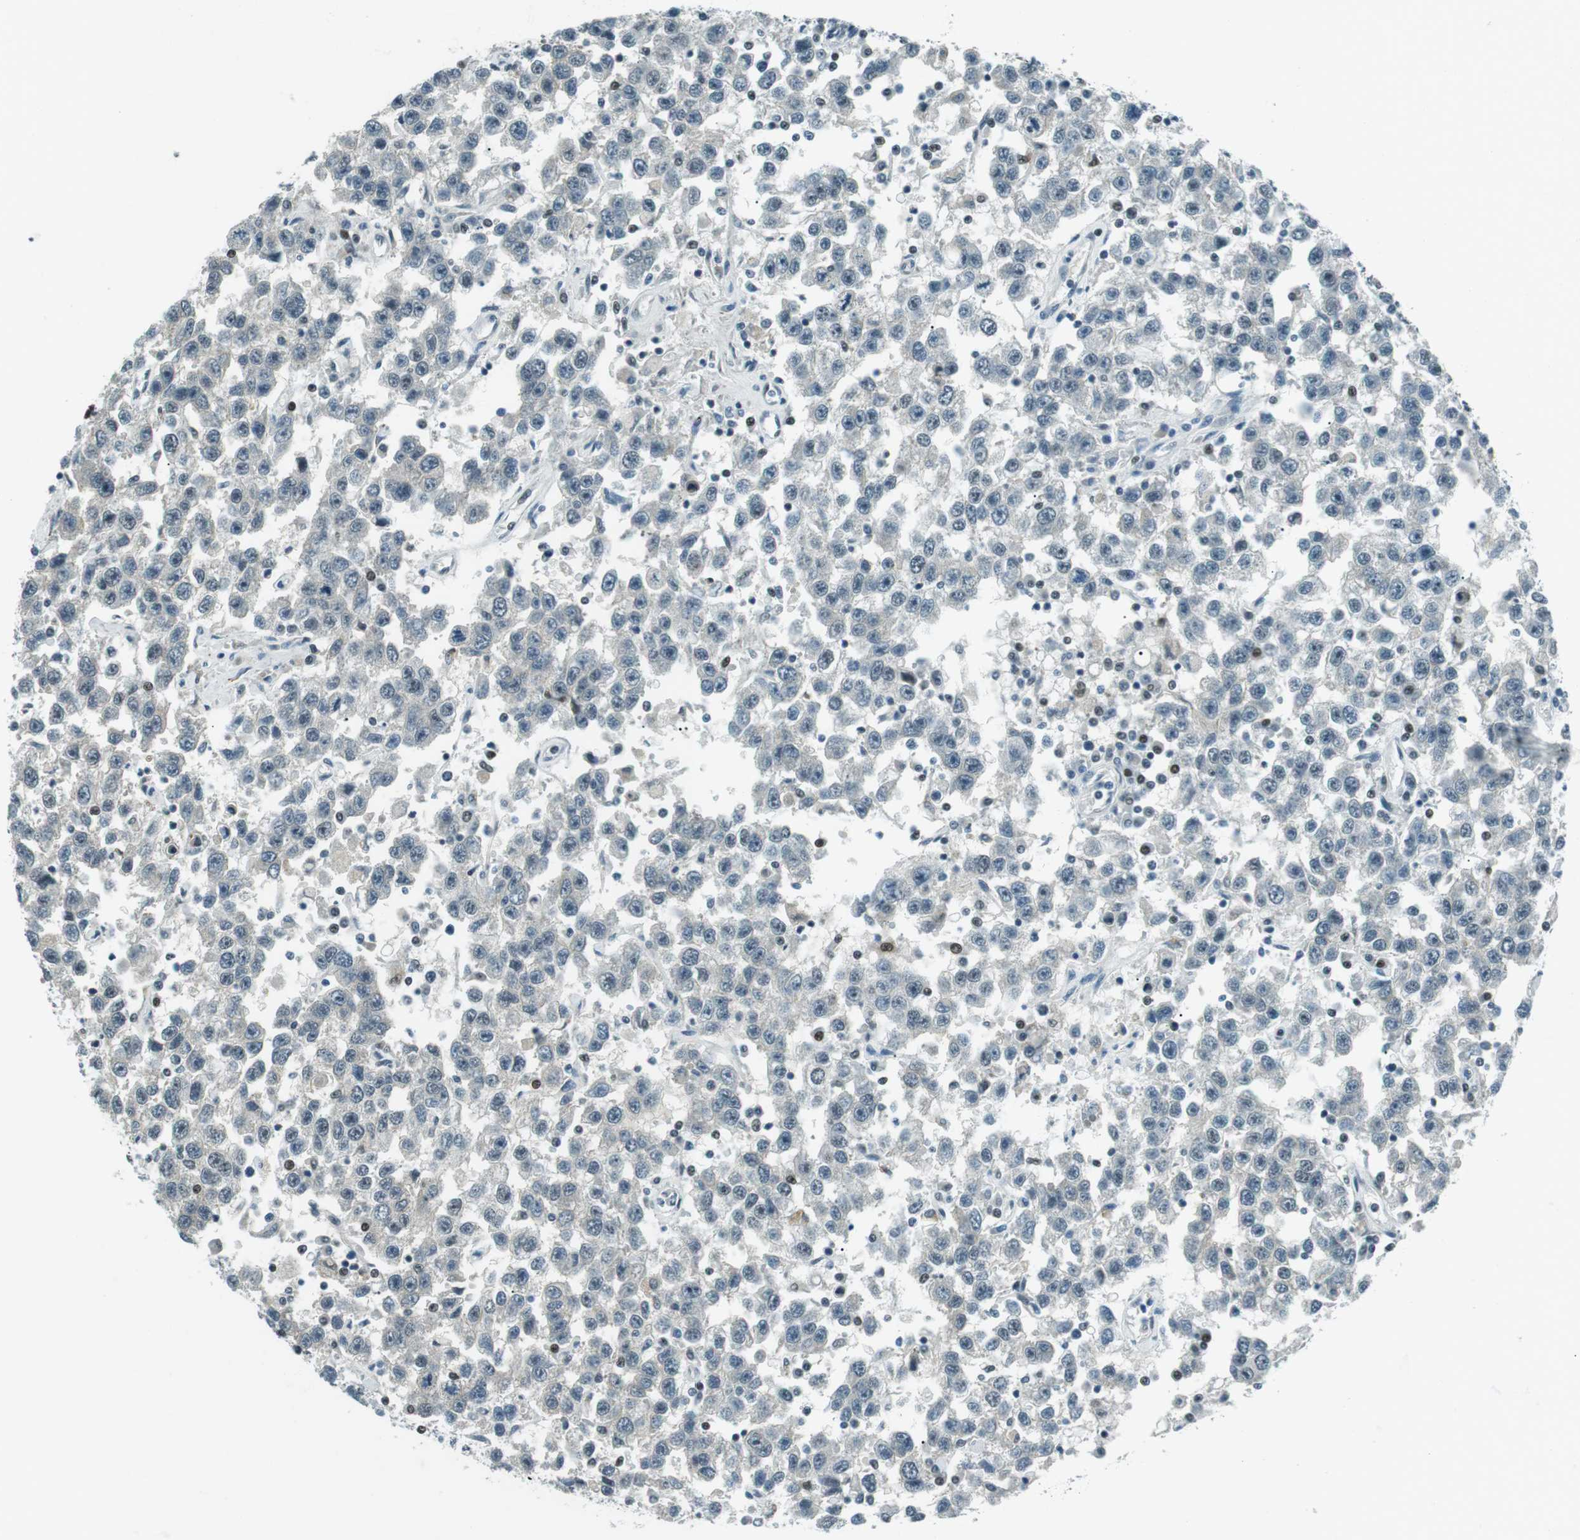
{"staining": {"intensity": "negative", "quantity": "none", "location": "none"}, "tissue": "testis cancer", "cell_type": "Tumor cells", "image_type": "cancer", "snomed": [{"axis": "morphology", "description": "Seminoma, NOS"}, {"axis": "topography", "description": "Testis"}], "caption": "The photomicrograph demonstrates no significant expression in tumor cells of testis cancer (seminoma).", "gene": "PJA1", "patient": {"sex": "male", "age": 41}}